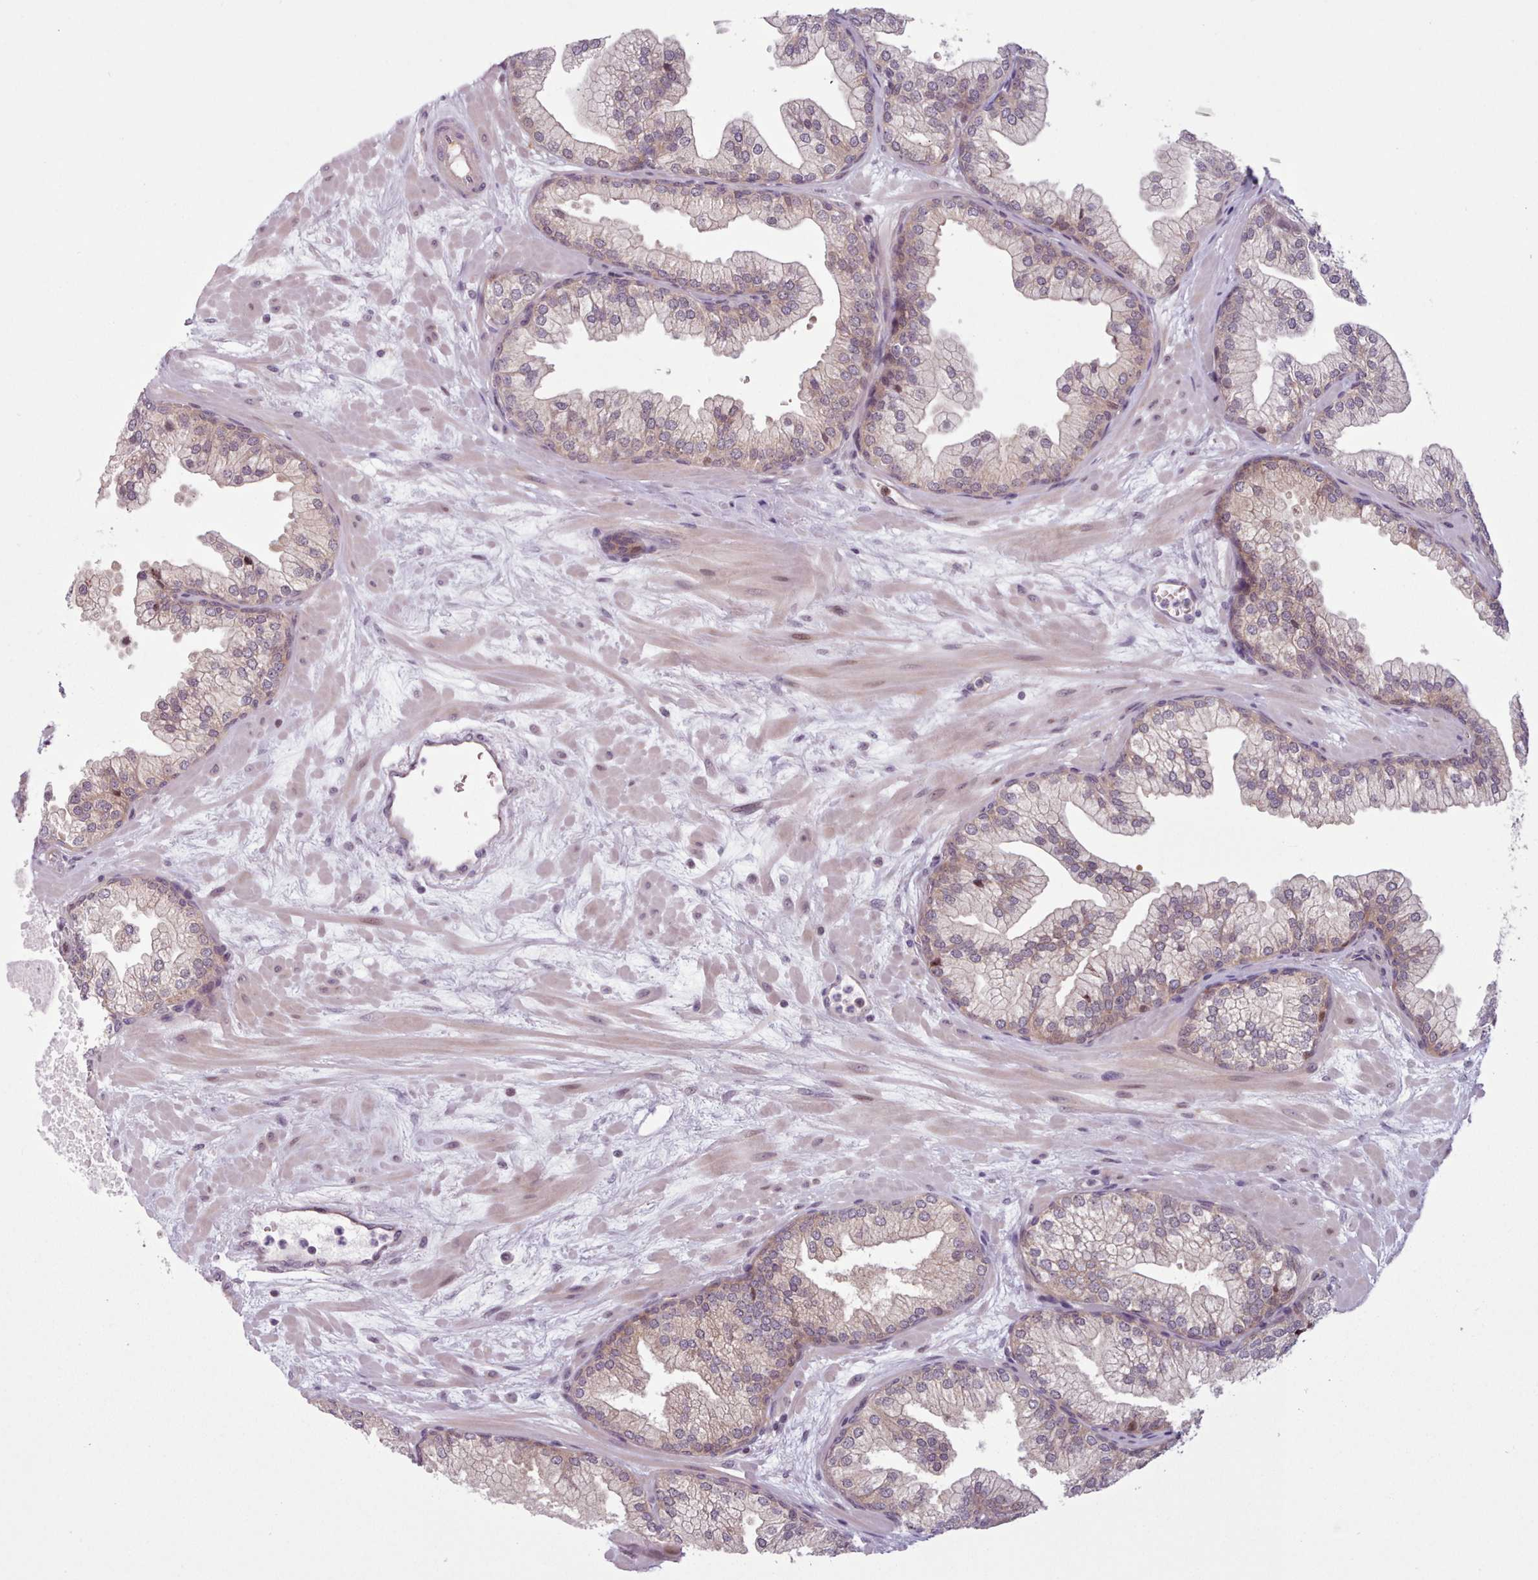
{"staining": {"intensity": "weak", "quantity": "25%-75%", "location": "cytoplasmic/membranous,nuclear"}, "tissue": "prostate", "cell_type": "Glandular cells", "image_type": "normal", "snomed": [{"axis": "morphology", "description": "Normal tissue, NOS"}, {"axis": "topography", "description": "Prostate"}], "caption": "Immunohistochemistry (IHC) staining of benign prostate, which displays low levels of weak cytoplasmic/membranous,nuclear expression in approximately 25%-75% of glandular cells indicating weak cytoplasmic/membranous,nuclear protein staining. The staining was performed using DAB (brown) for protein detection and nuclei were counterstained in hematoxylin (blue).", "gene": "KBTBD6", "patient": {"sex": "male", "age": 61}}